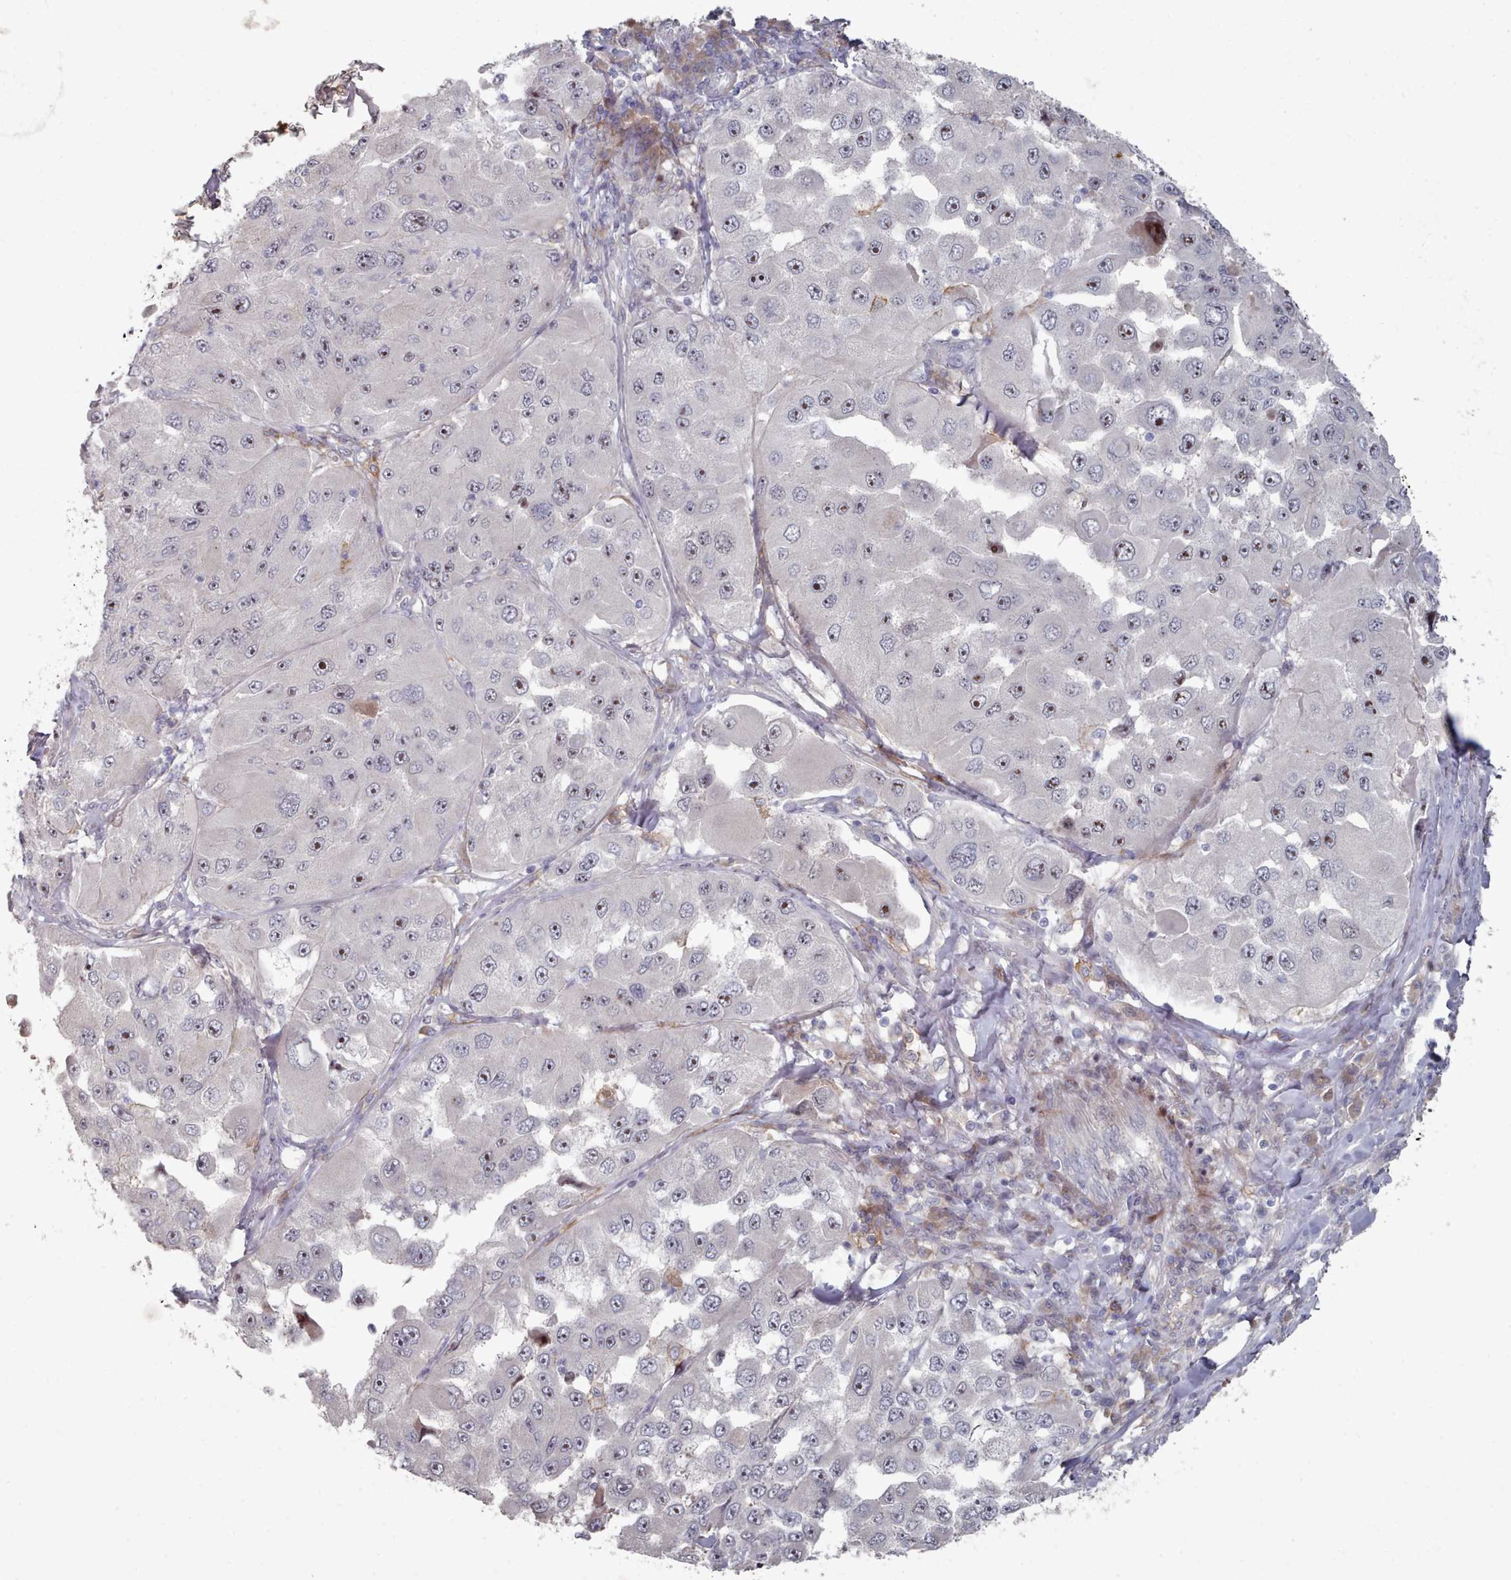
{"staining": {"intensity": "moderate", "quantity": "25%-75%", "location": "nuclear"}, "tissue": "melanoma", "cell_type": "Tumor cells", "image_type": "cancer", "snomed": [{"axis": "morphology", "description": "Malignant melanoma, Metastatic site"}, {"axis": "topography", "description": "Lymph node"}], "caption": "This image shows IHC staining of human malignant melanoma (metastatic site), with medium moderate nuclear positivity in approximately 25%-75% of tumor cells.", "gene": "COL8A2", "patient": {"sex": "male", "age": 62}}